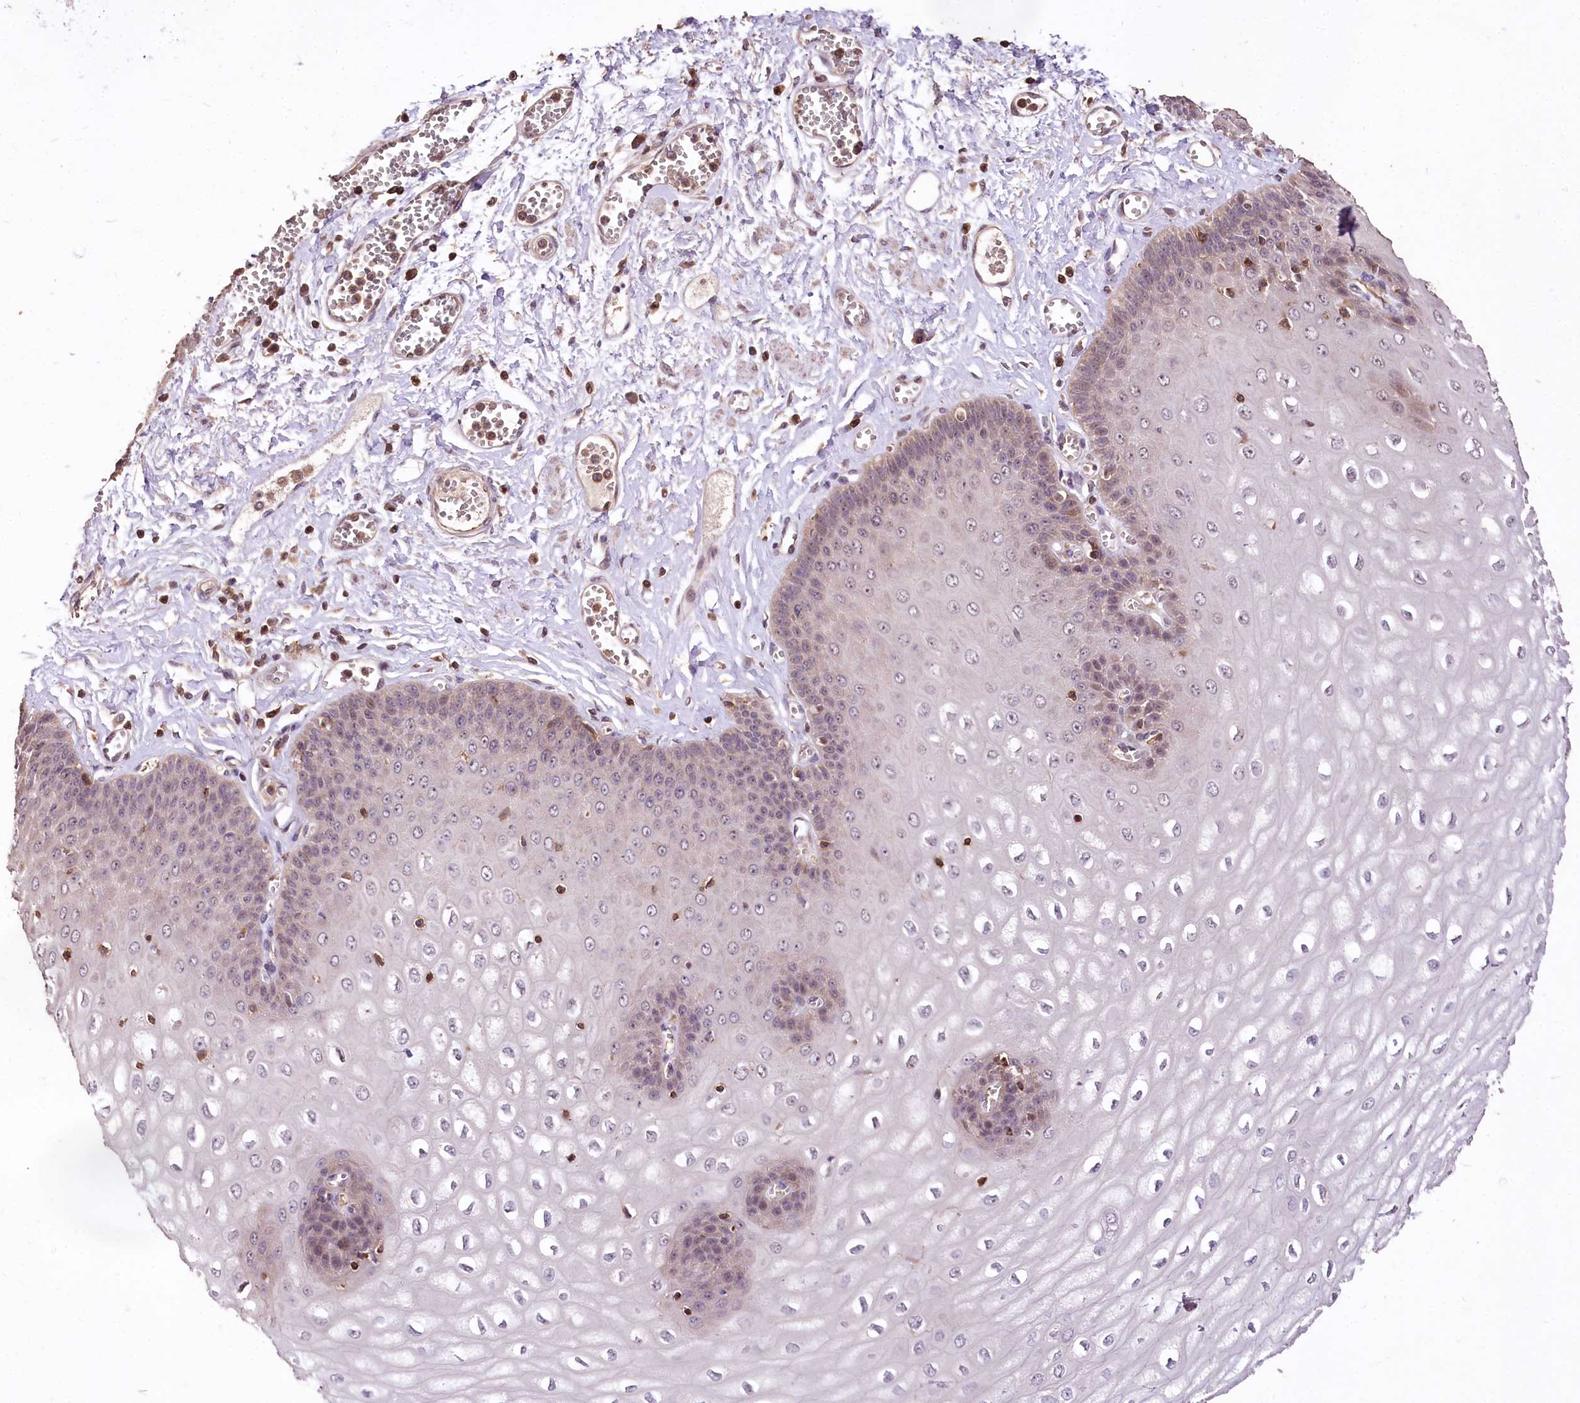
{"staining": {"intensity": "moderate", "quantity": "<25%", "location": "nuclear"}, "tissue": "esophagus", "cell_type": "Squamous epithelial cells", "image_type": "normal", "snomed": [{"axis": "morphology", "description": "Normal tissue, NOS"}, {"axis": "topography", "description": "Esophagus"}], "caption": "Protein expression analysis of benign esophagus demonstrates moderate nuclear positivity in approximately <25% of squamous epithelial cells. (Stains: DAB (3,3'-diaminobenzidine) in brown, nuclei in blue, Microscopy: brightfield microscopy at high magnification).", "gene": "SERGEF", "patient": {"sex": "male", "age": 60}}